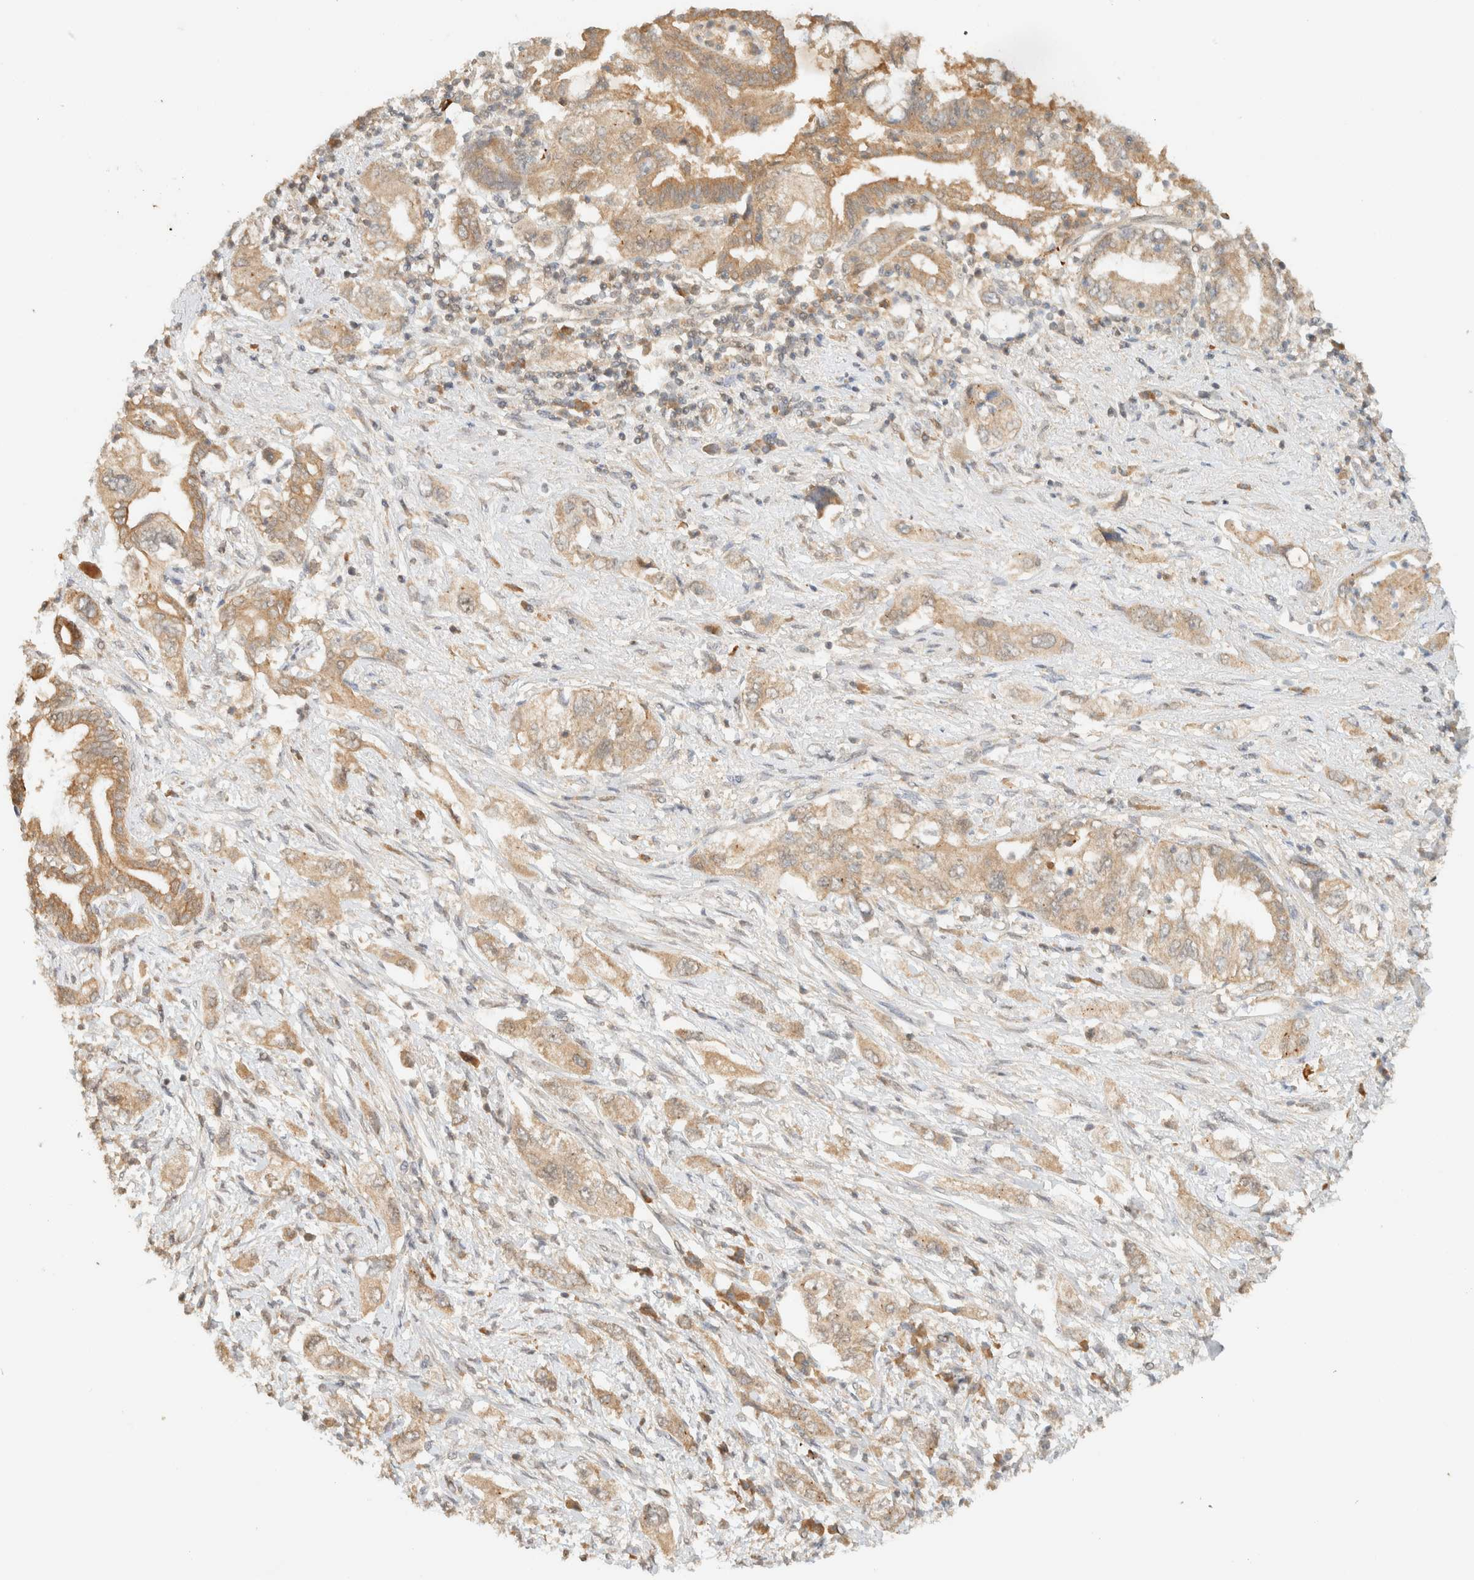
{"staining": {"intensity": "weak", "quantity": ">75%", "location": "cytoplasmic/membranous"}, "tissue": "pancreatic cancer", "cell_type": "Tumor cells", "image_type": "cancer", "snomed": [{"axis": "morphology", "description": "Adenocarcinoma, NOS"}, {"axis": "topography", "description": "Pancreas"}], "caption": "Pancreatic adenocarcinoma tissue displays weak cytoplasmic/membranous staining in about >75% of tumor cells The staining was performed using DAB to visualize the protein expression in brown, while the nuclei were stained in blue with hematoxylin (Magnification: 20x).", "gene": "ZBTB34", "patient": {"sex": "female", "age": 73}}